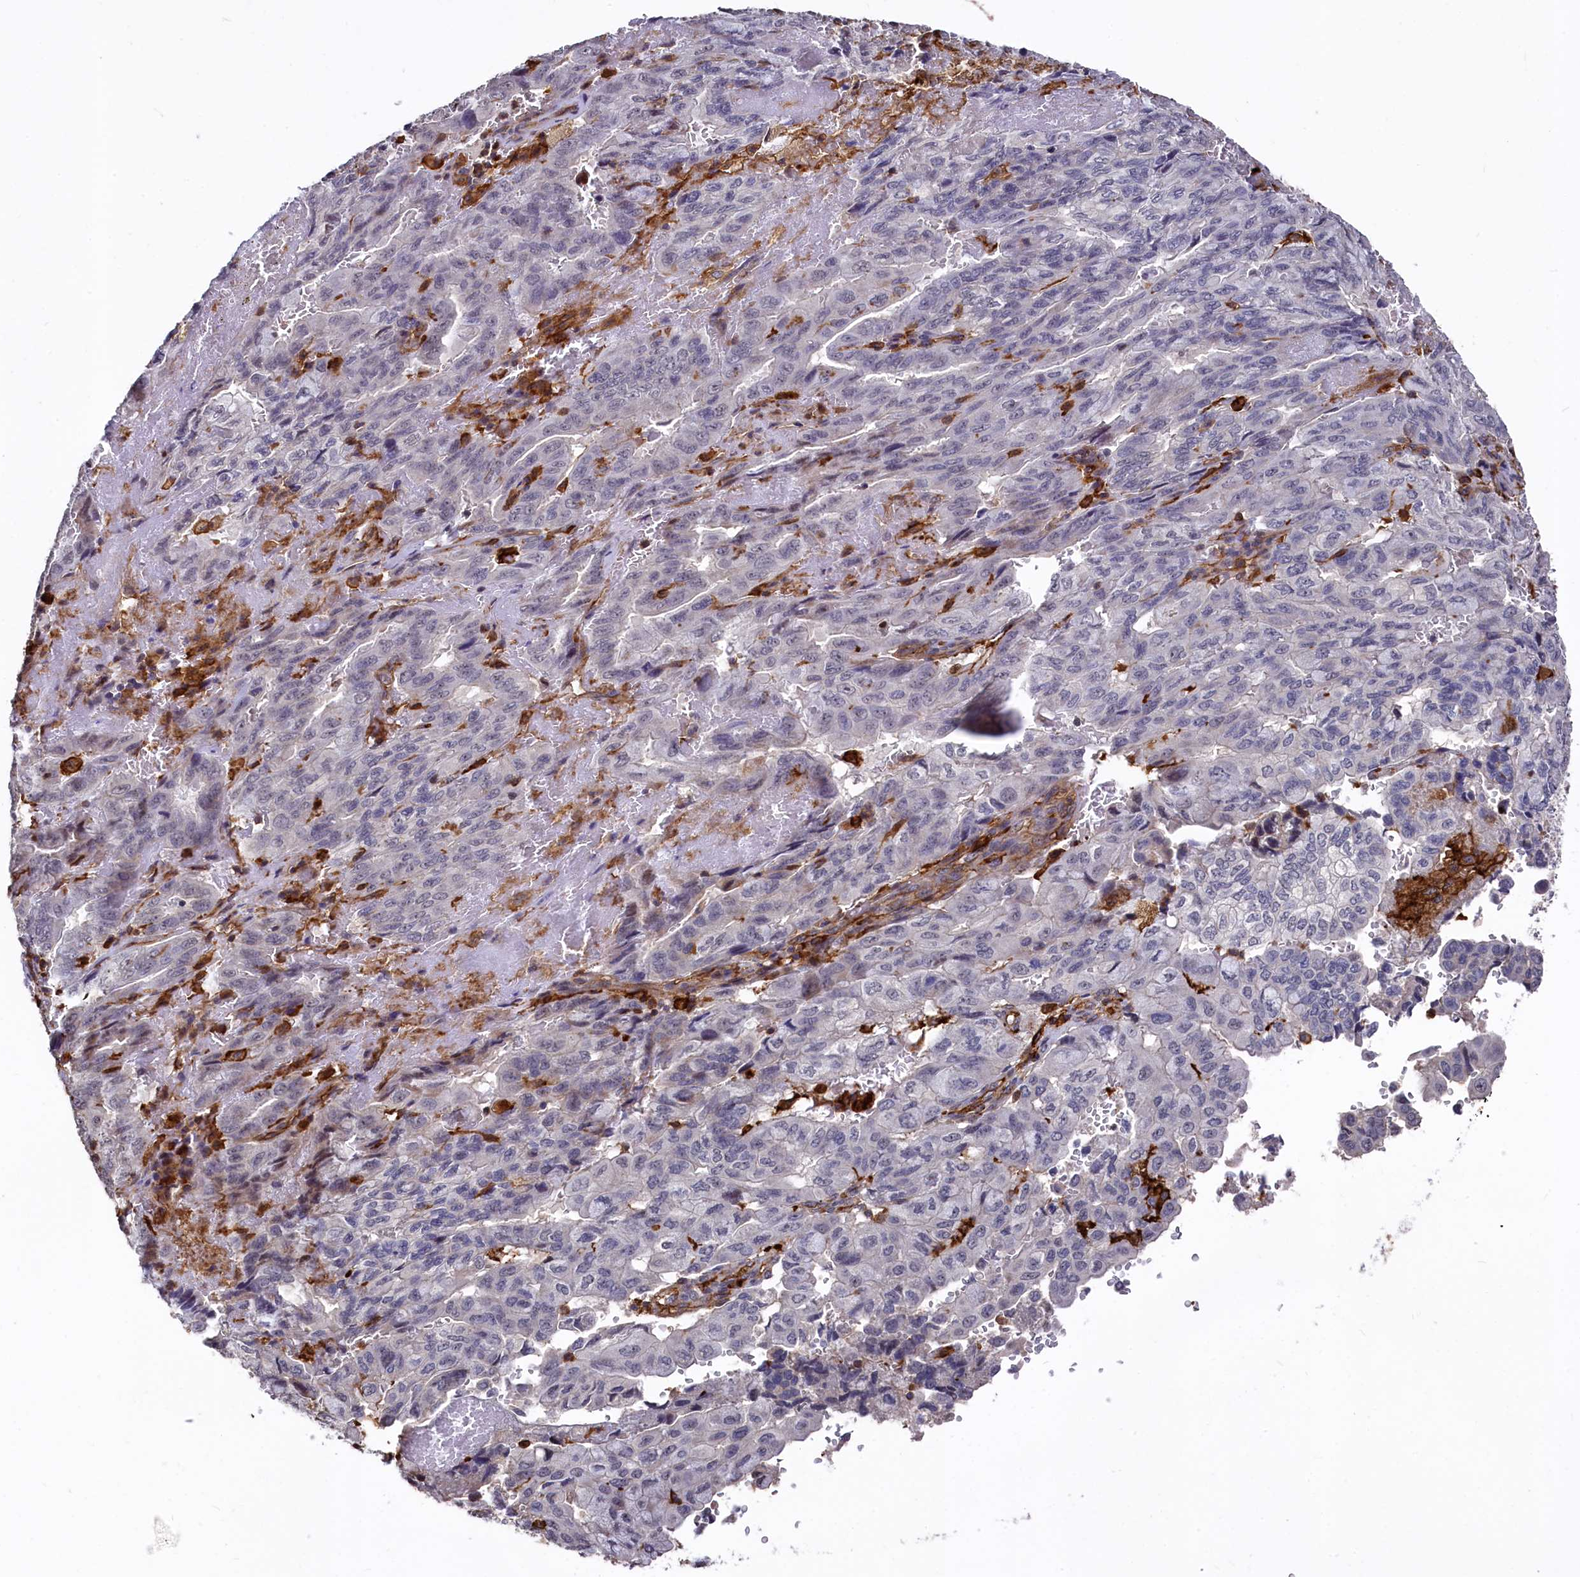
{"staining": {"intensity": "negative", "quantity": "none", "location": "none"}, "tissue": "pancreatic cancer", "cell_type": "Tumor cells", "image_type": "cancer", "snomed": [{"axis": "morphology", "description": "Adenocarcinoma, NOS"}, {"axis": "topography", "description": "Pancreas"}], "caption": "Immunohistochemistry histopathology image of neoplastic tissue: pancreatic cancer stained with DAB exhibits no significant protein staining in tumor cells.", "gene": "PLEKHO2", "patient": {"sex": "male", "age": 51}}